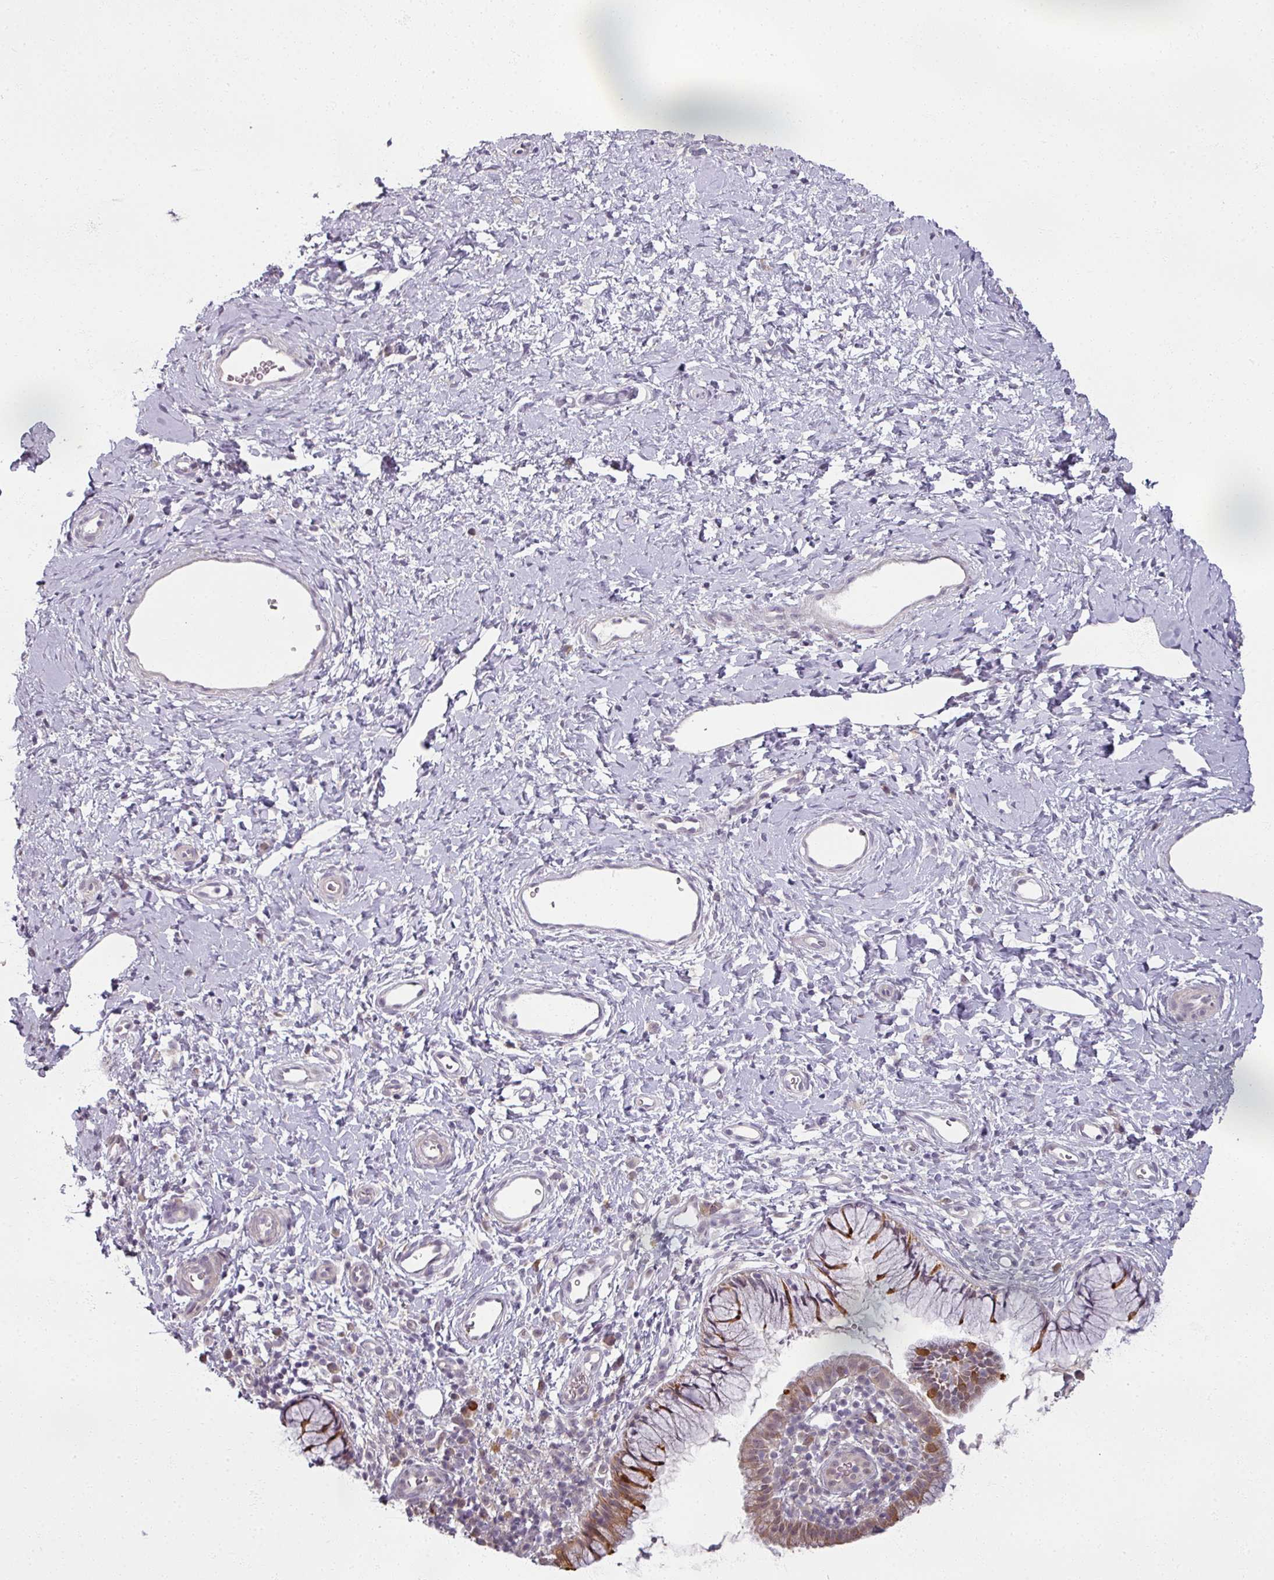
{"staining": {"intensity": "moderate", "quantity": ">75%", "location": "cytoplasmic/membranous"}, "tissue": "cervix", "cell_type": "Glandular cells", "image_type": "normal", "snomed": [{"axis": "morphology", "description": "Normal tissue, NOS"}, {"axis": "topography", "description": "Cervix"}], "caption": "A photomicrograph of cervix stained for a protein displays moderate cytoplasmic/membranous brown staining in glandular cells. Immunohistochemistry stains the protein in brown and the nuclei are stained blue.", "gene": "MYMK", "patient": {"sex": "female", "age": 36}}